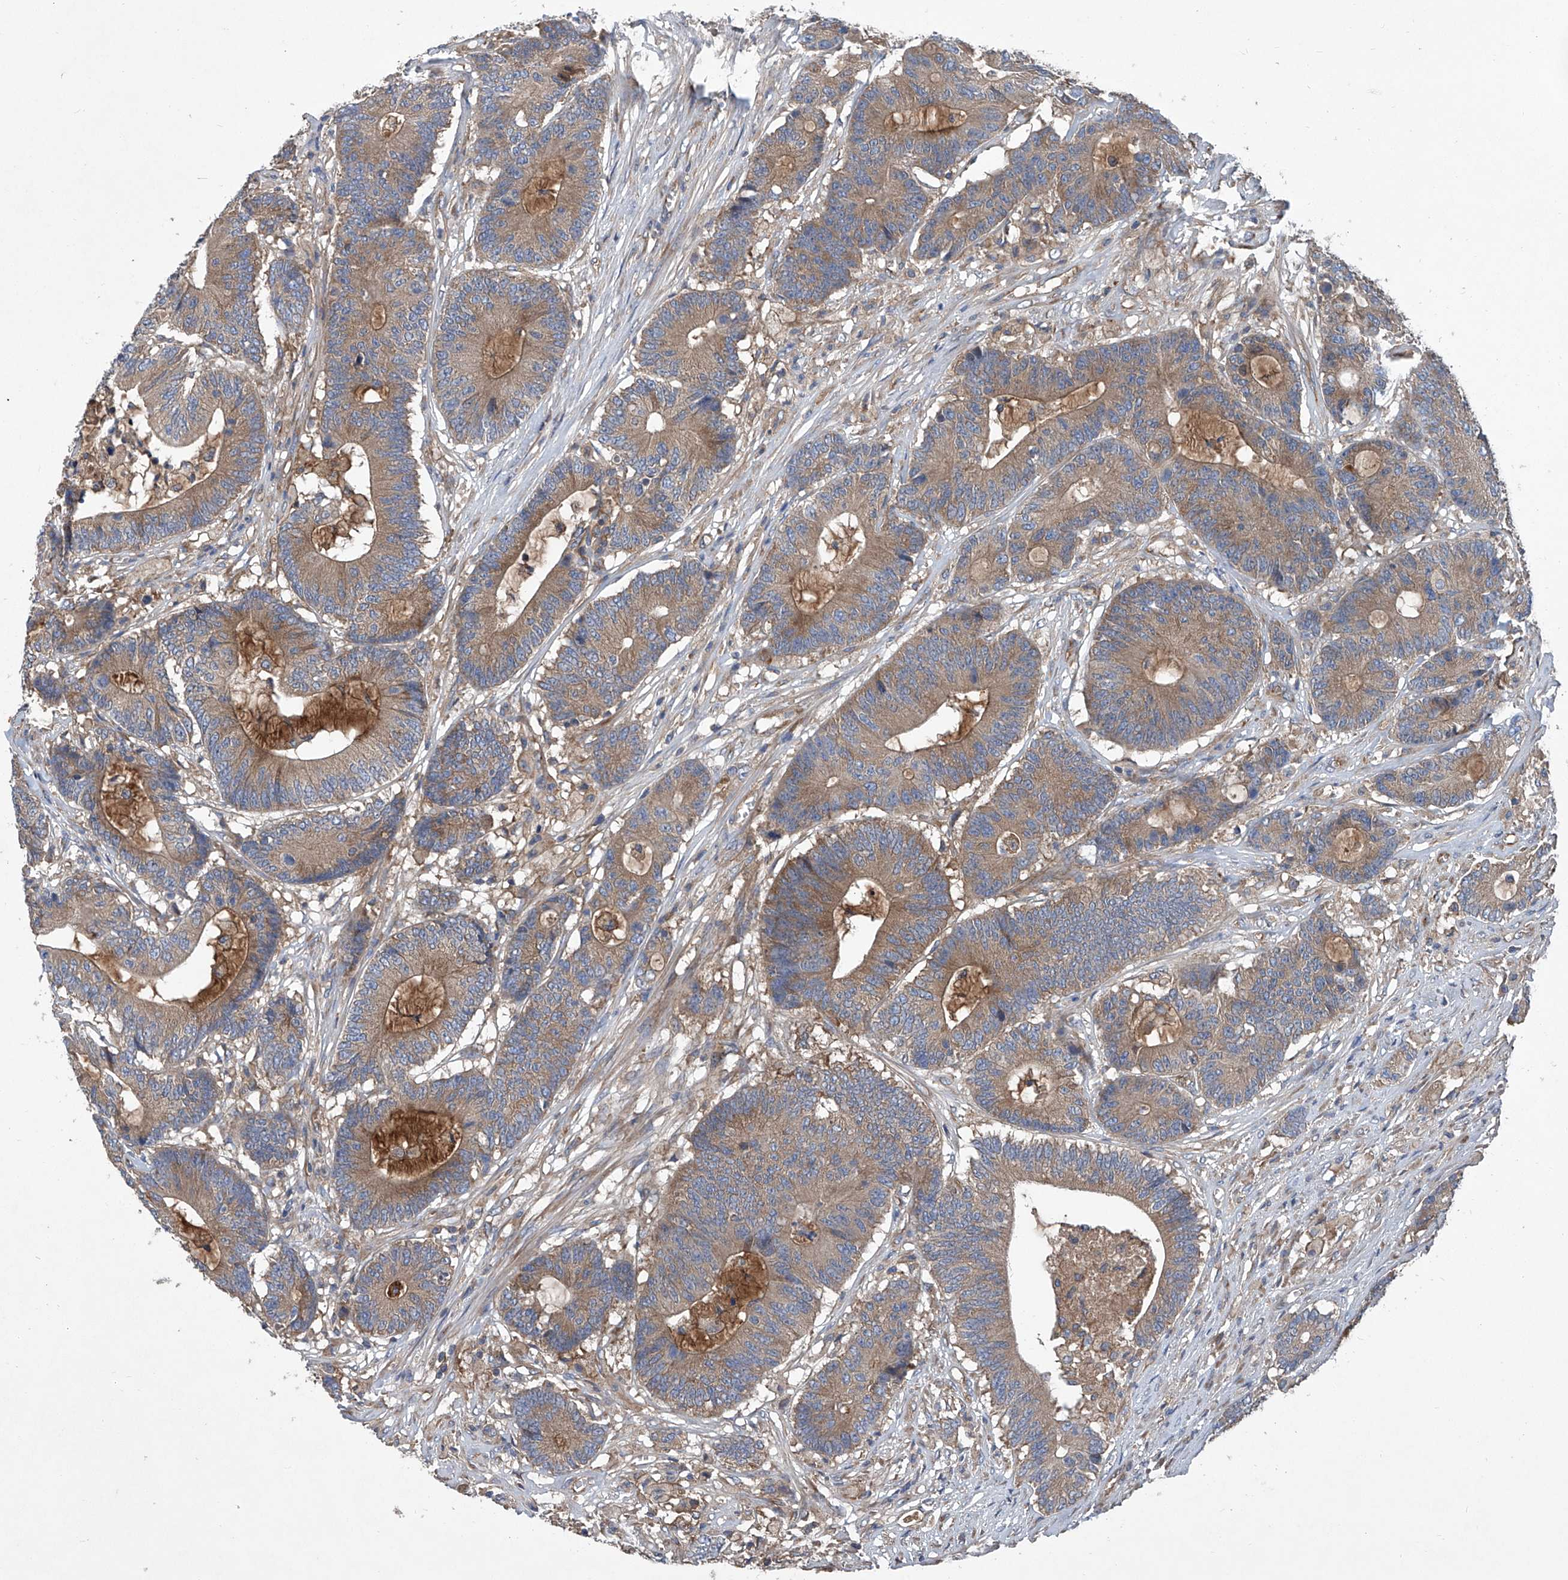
{"staining": {"intensity": "moderate", "quantity": ">75%", "location": "cytoplasmic/membranous"}, "tissue": "colorectal cancer", "cell_type": "Tumor cells", "image_type": "cancer", "snomed": [{"axis": "morphology", "description": "Adenocarcinoma, NOS"}, {"axis": "topography", "description": "Colon"}], "caption": "This is an image of immunohistochemistry staining of colorectal cancer, which shows moderate positivity in the cytoplasmic/membranous of tumor cells.", "gene": "ASCC3", "patient": {"sex": "female", "age": 84}}